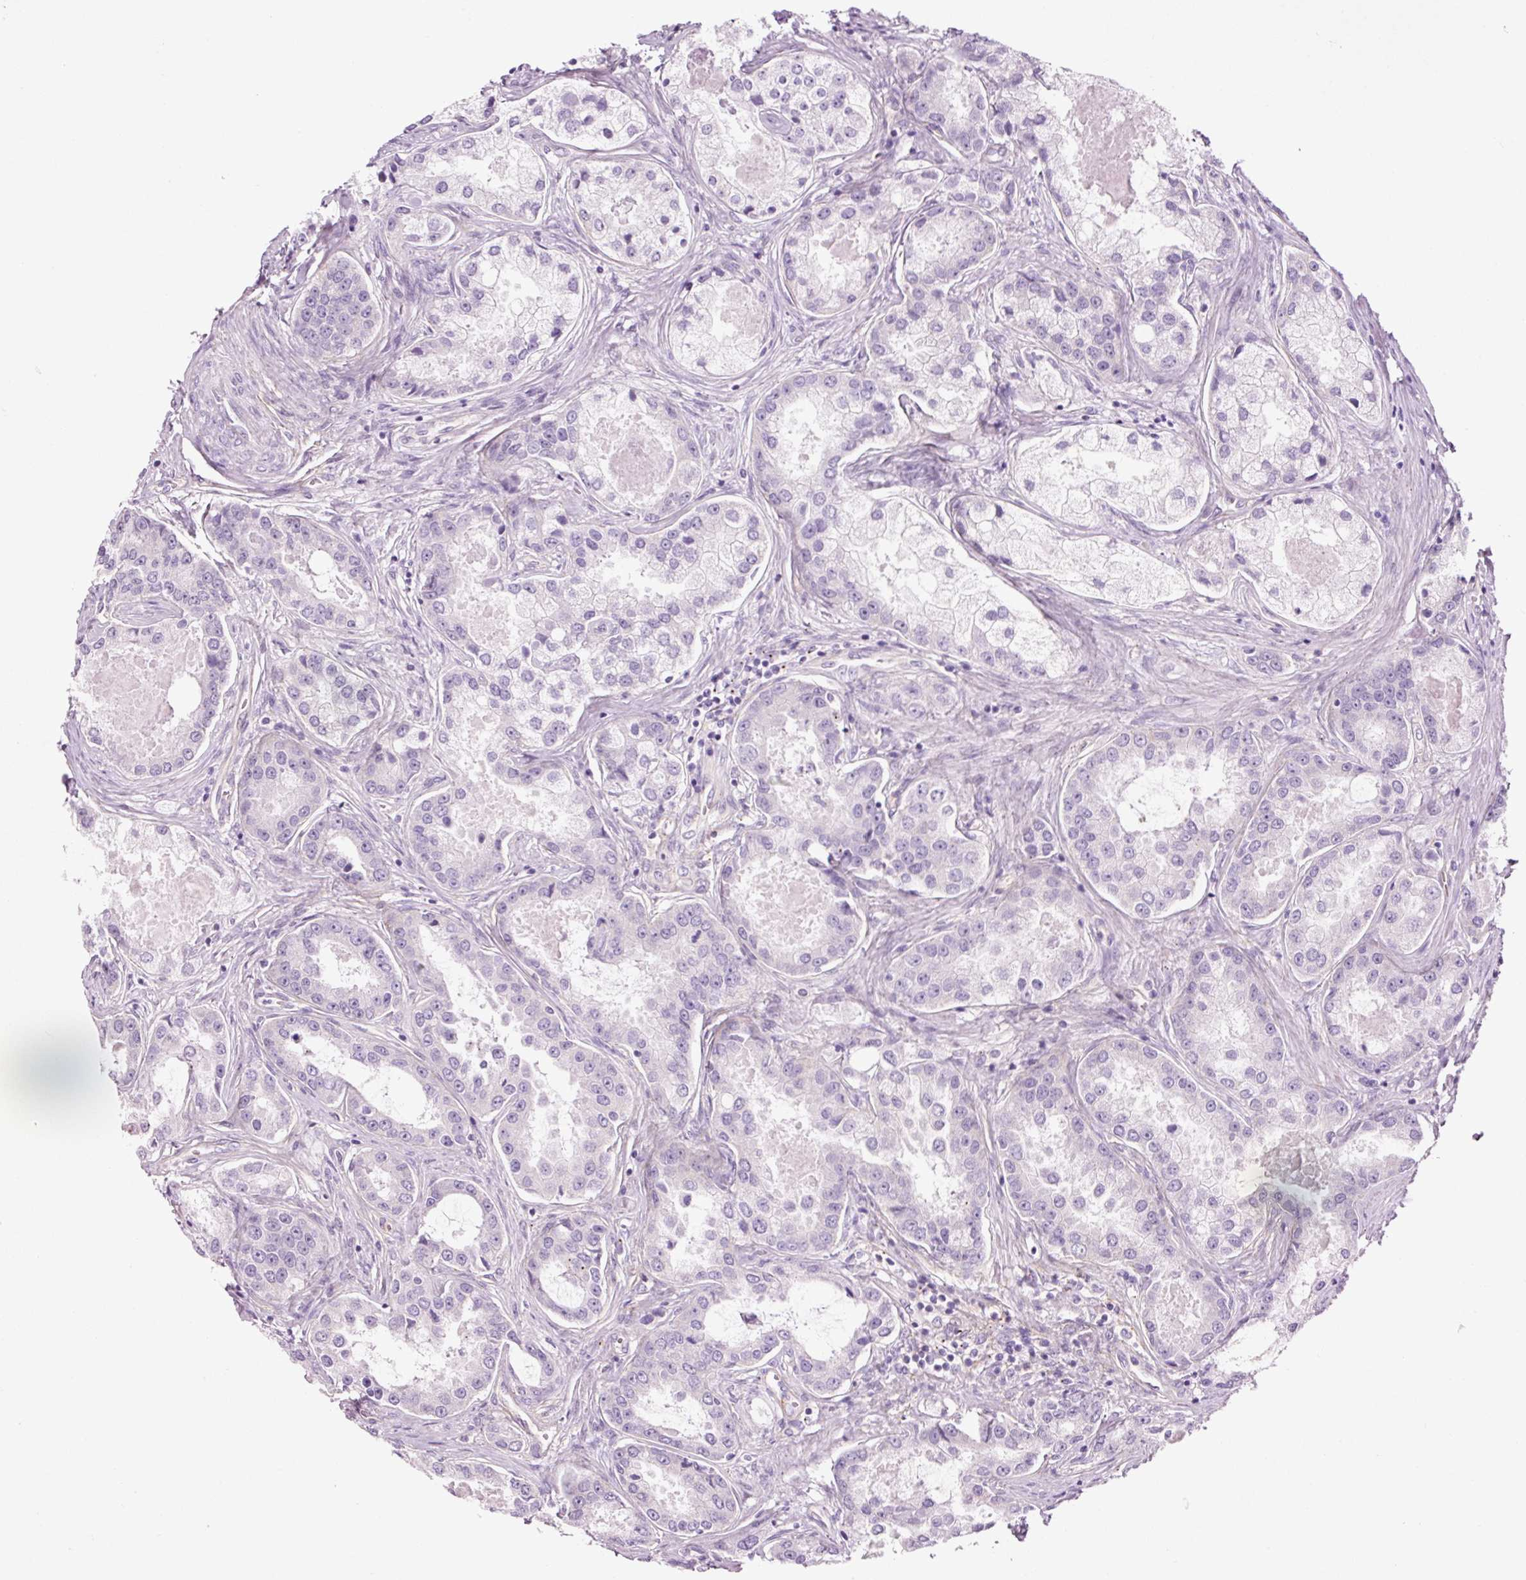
{"staining": {"intensity": "negative", "quantity": "none", "location": "none"}, "tissue": "prostate cancer", "cell_type": "Tumor cells", "image_type": "cancer", "snomed": [{"axis": "morphology", "description": "Adenocarcinoma, Low grade"}, {"axis": "topography", "description": "Prostate"}], "caption": "Prostate cancer was stained to show a protein in brown. There is no significant expression in tumor cells. Brightfield microscopy of immunohistochemistry (IHC) stained with DAB (3,3'-diaminobenzidine) (brown) and hematoxylin (blue), captured at high magnification.", "gene": "HSPA4L", "patient": {"sex": "male", "age": 68}}